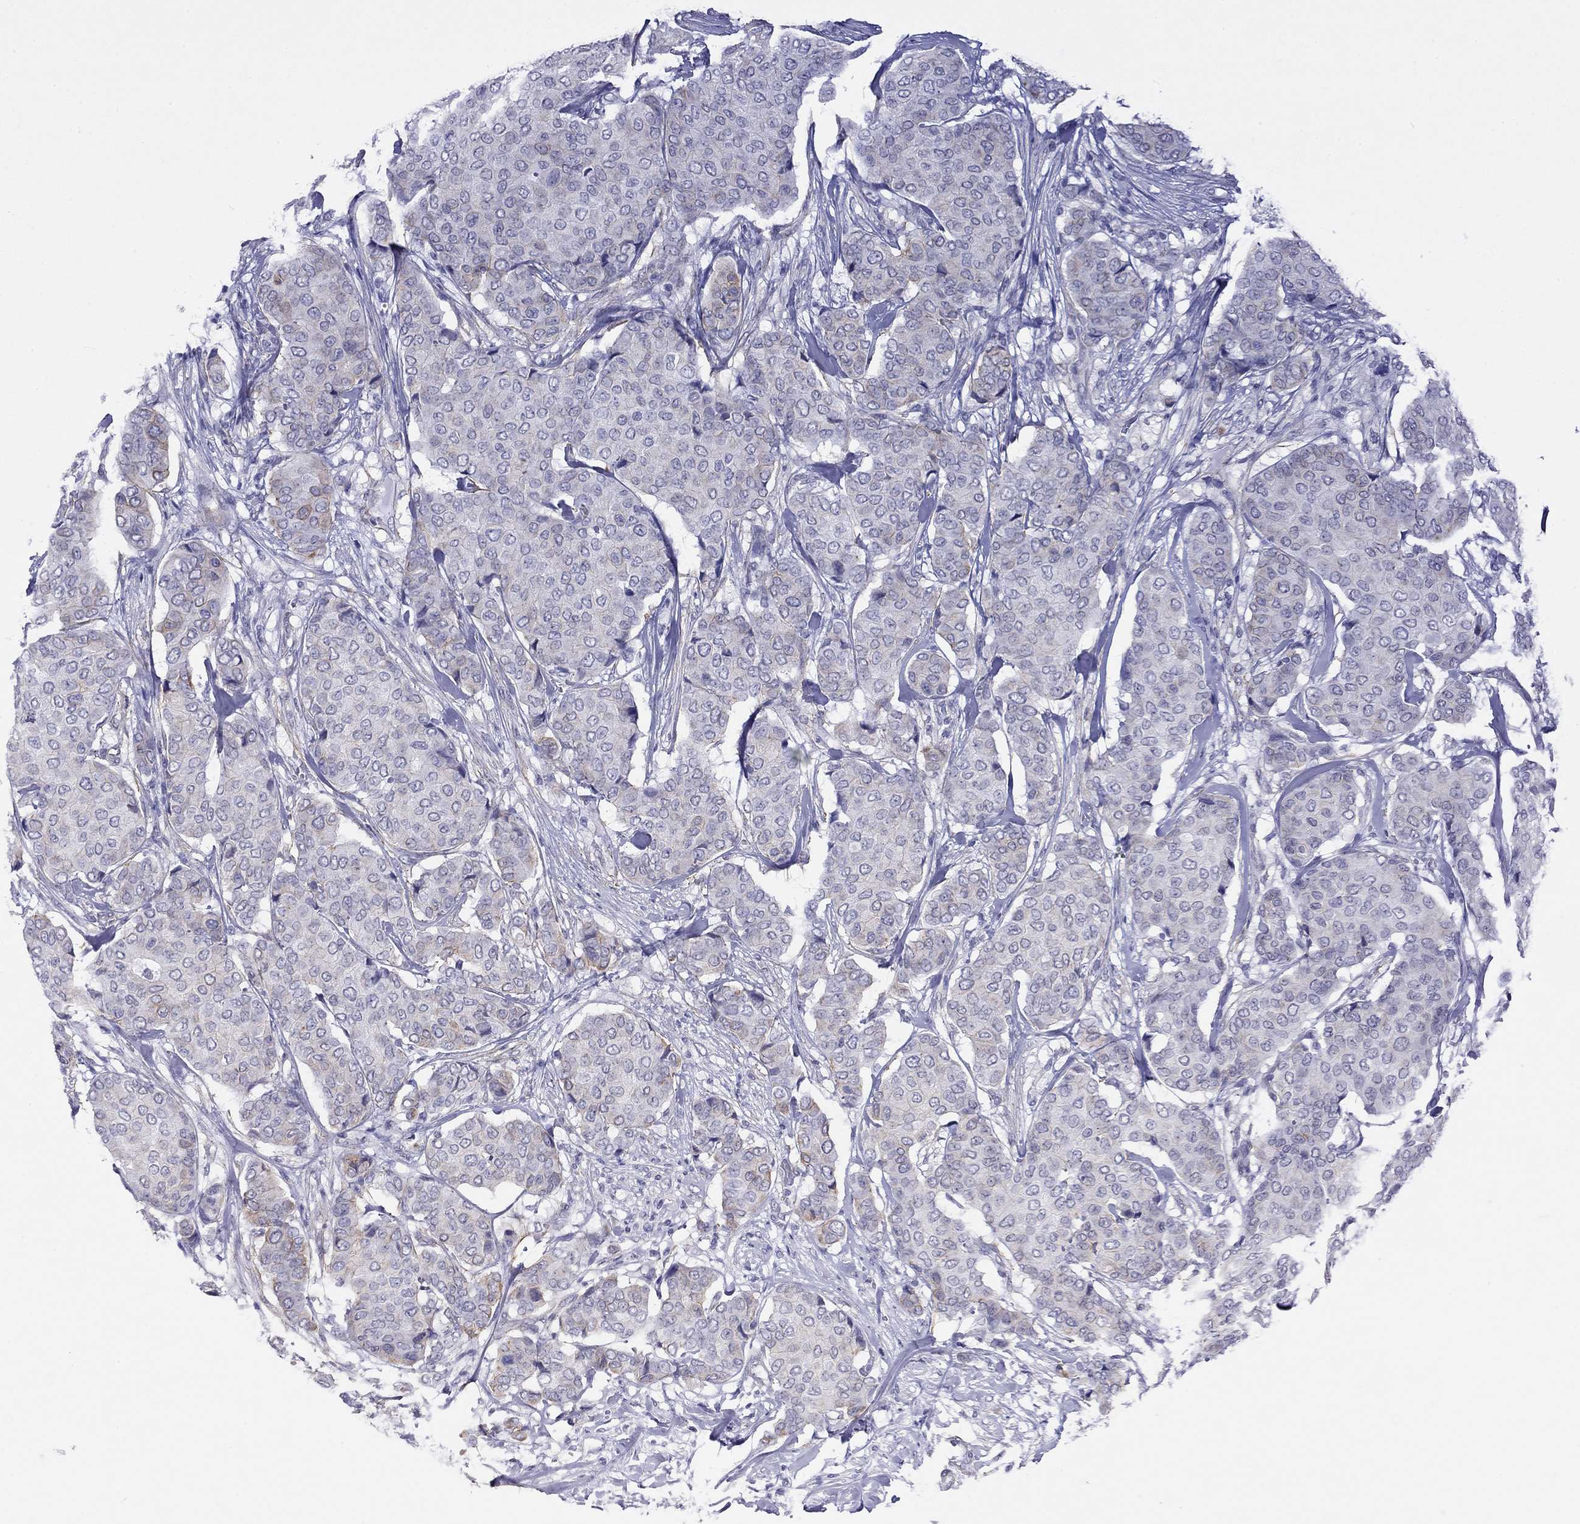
{"staining": {"intensity": "weak", "quantity": "<25%", "location": "cytoplasmic/membranous"}, "tissue": "breast cancer", "cell_type": "Tumor cells", "image_type": "cancer", "snomed": [{"axis": "morphology", "description": "Duct carcinoma"}, {"axis": "topography", "description": "Breast"}], "caption": "This is a image of immunohistochemistry (IHC) staining of infiltrating ductal carcinoma (breast), which shows no expression in tumor cells. (DAB (3,3'-diaminobenzidine) immunohistochemistry (IHC), high magnification).", "gene": "MYMX", "patient": {"sex": "female", "age": 75}}